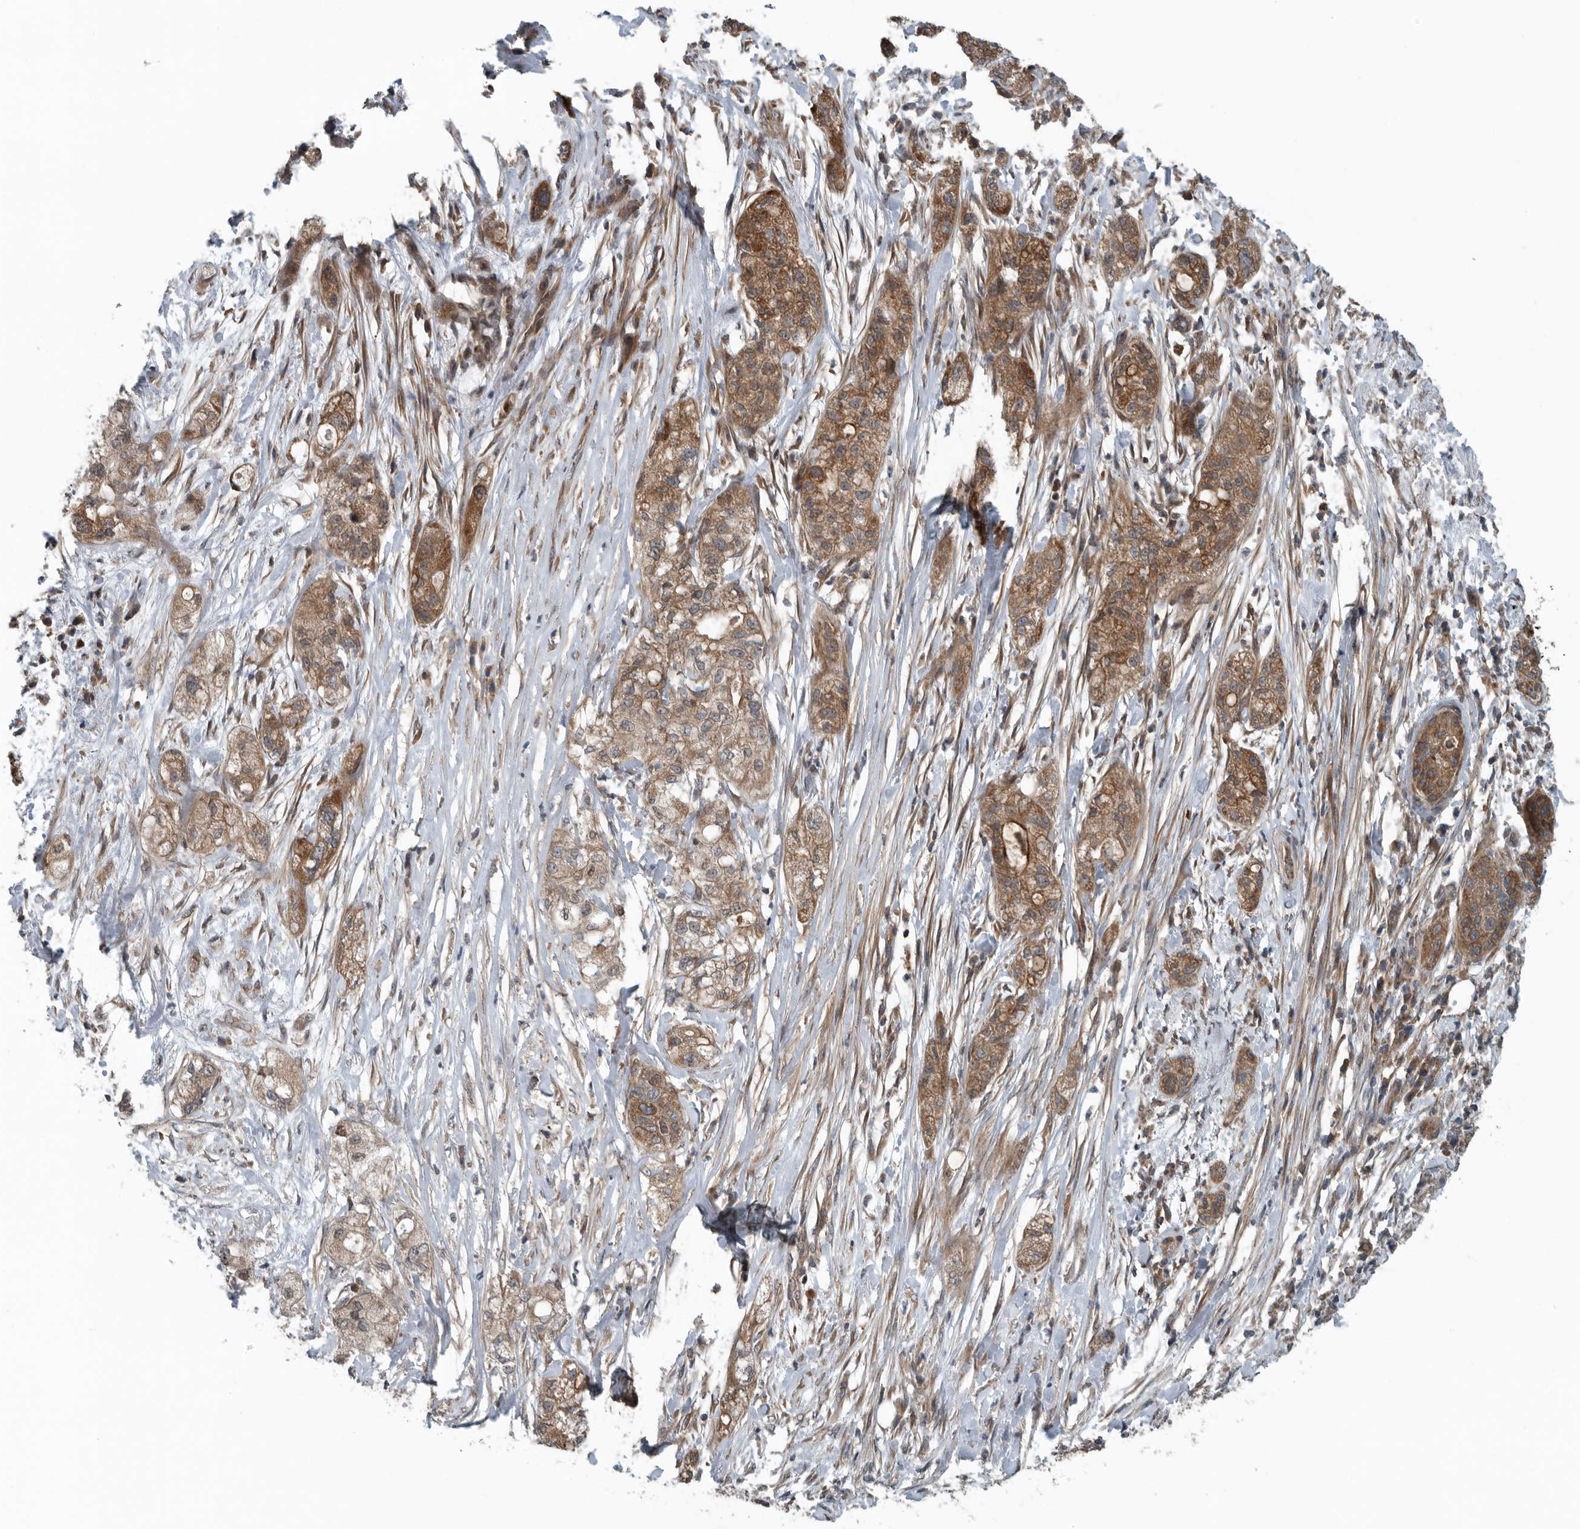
{"staining": {"intensity": "moderate", "quantity": ">75%", "location": "cytoplasmic/membranous"}, "tissue": "pancreatic cancer", "cell_type": "Tumor cells", "image_type": "cancer", "snomed": [{"axis": "morphology", "description": "Adenocarcinoma, NOS"}, {"axis": "topography", "description": "Pancreas"}], "caption": "Immunohistochemistry (IHC) photomicrograph of pancreatic cancer (adenocarcinoma) stained for a protein (brown), which shows medium levels of moderate cytoplasmic/membranous positivity in about >75% of tumor cells.", "gene": "AMFR", "patient": {"sex": "female", "age": 78}}